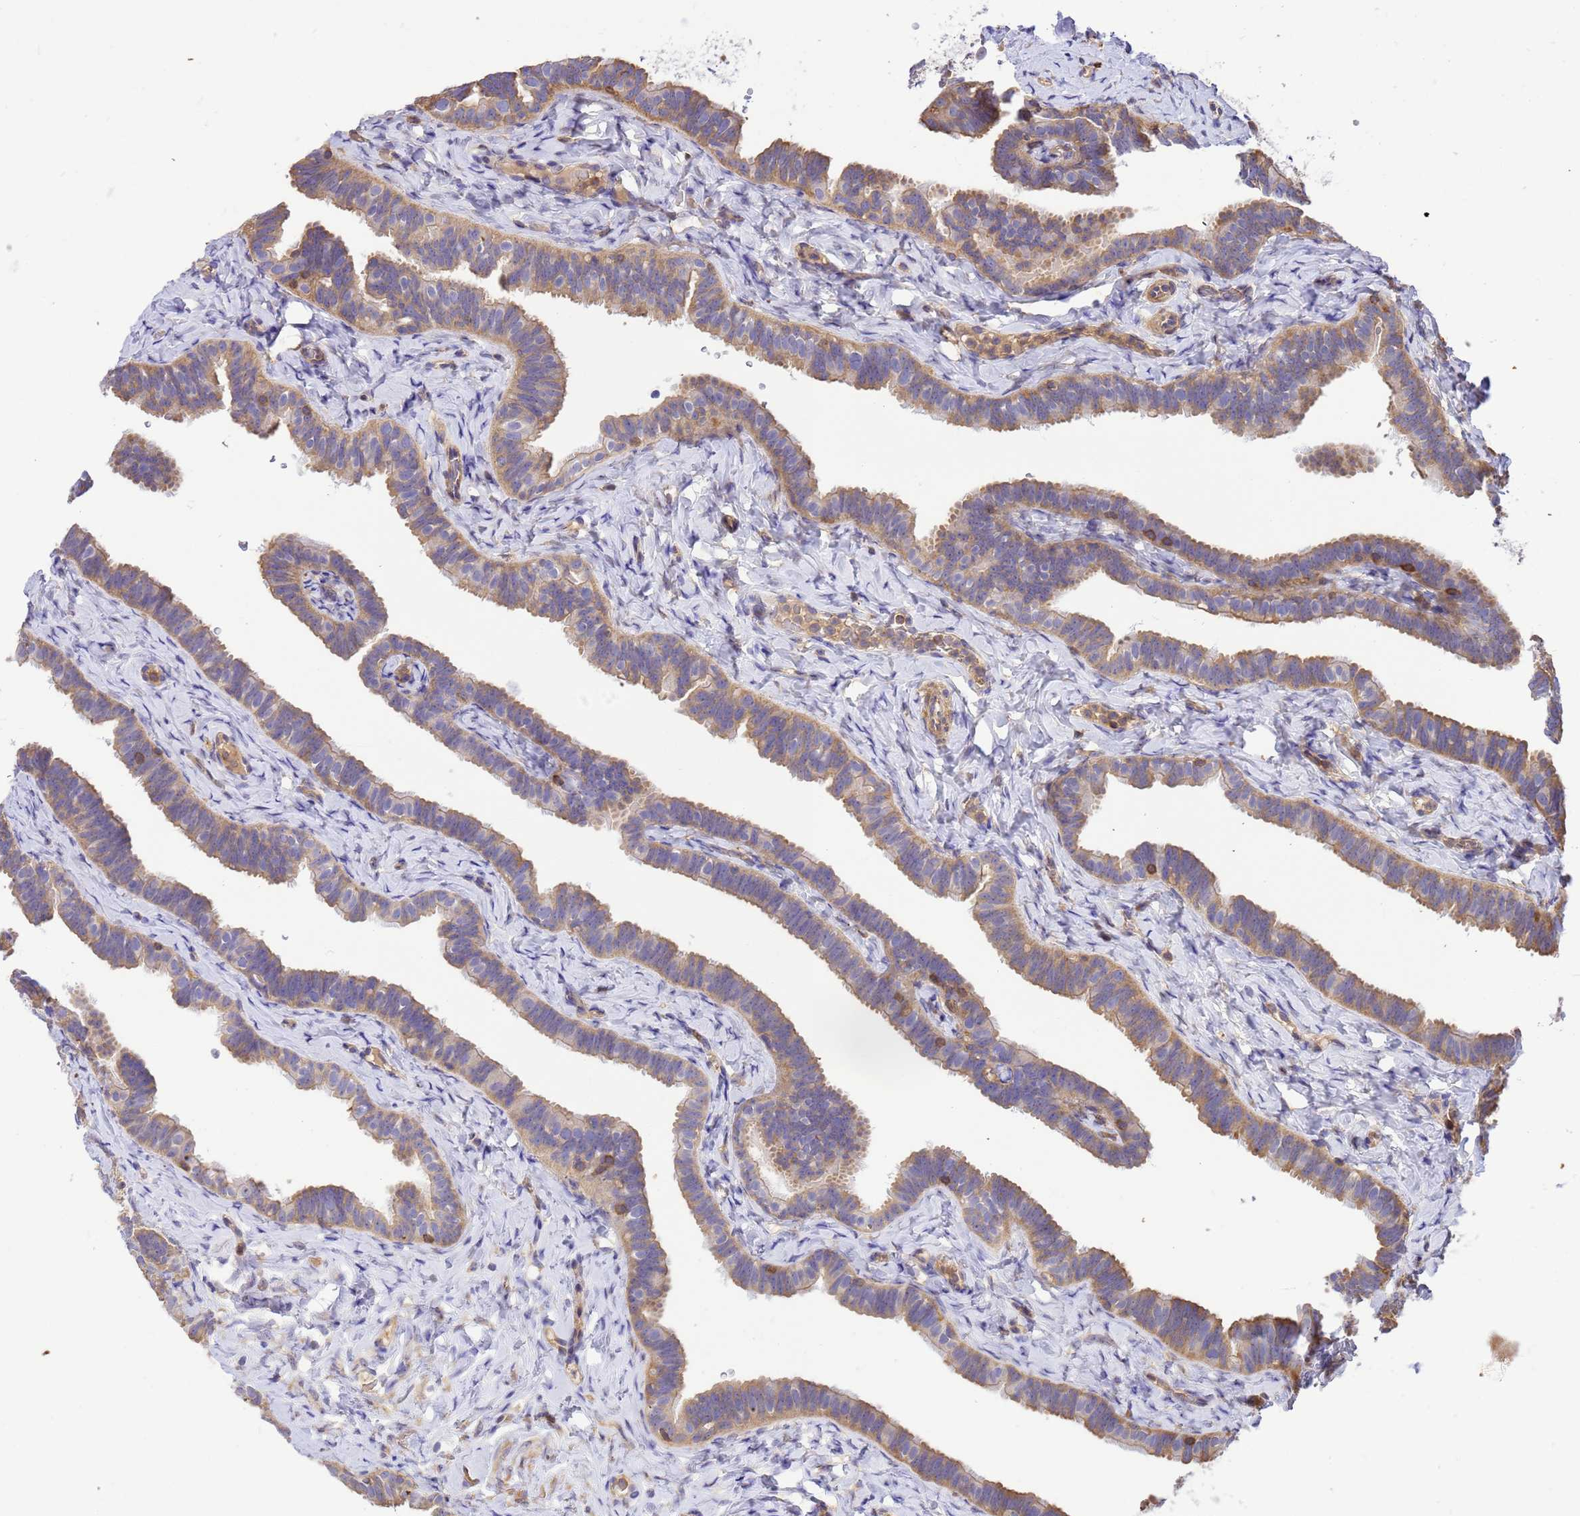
{"staining": {"intensity": "moderate", "quantity": ">75%", "location": "cytoplasmic/membranous"}, "tissue": "fallopian tube", "cell_type": "Glandular cells", "image_type": "normal", "snomed": [{"axis": "morphology", "description": "Normal tissue, NOS"}, {"axis": "topography", "description": "Fallopian tube"}], "caption": "Fallopian tube stained with immunohistochemistry (IHC) displays moderate cytoplasmic/membranous positivity in approximately >75% of glandular cells. The protein is shown in brown color, while the nuclei are stained blue.", "gene": "WDR64", "patient": {"sex": "female", "age": 65}}